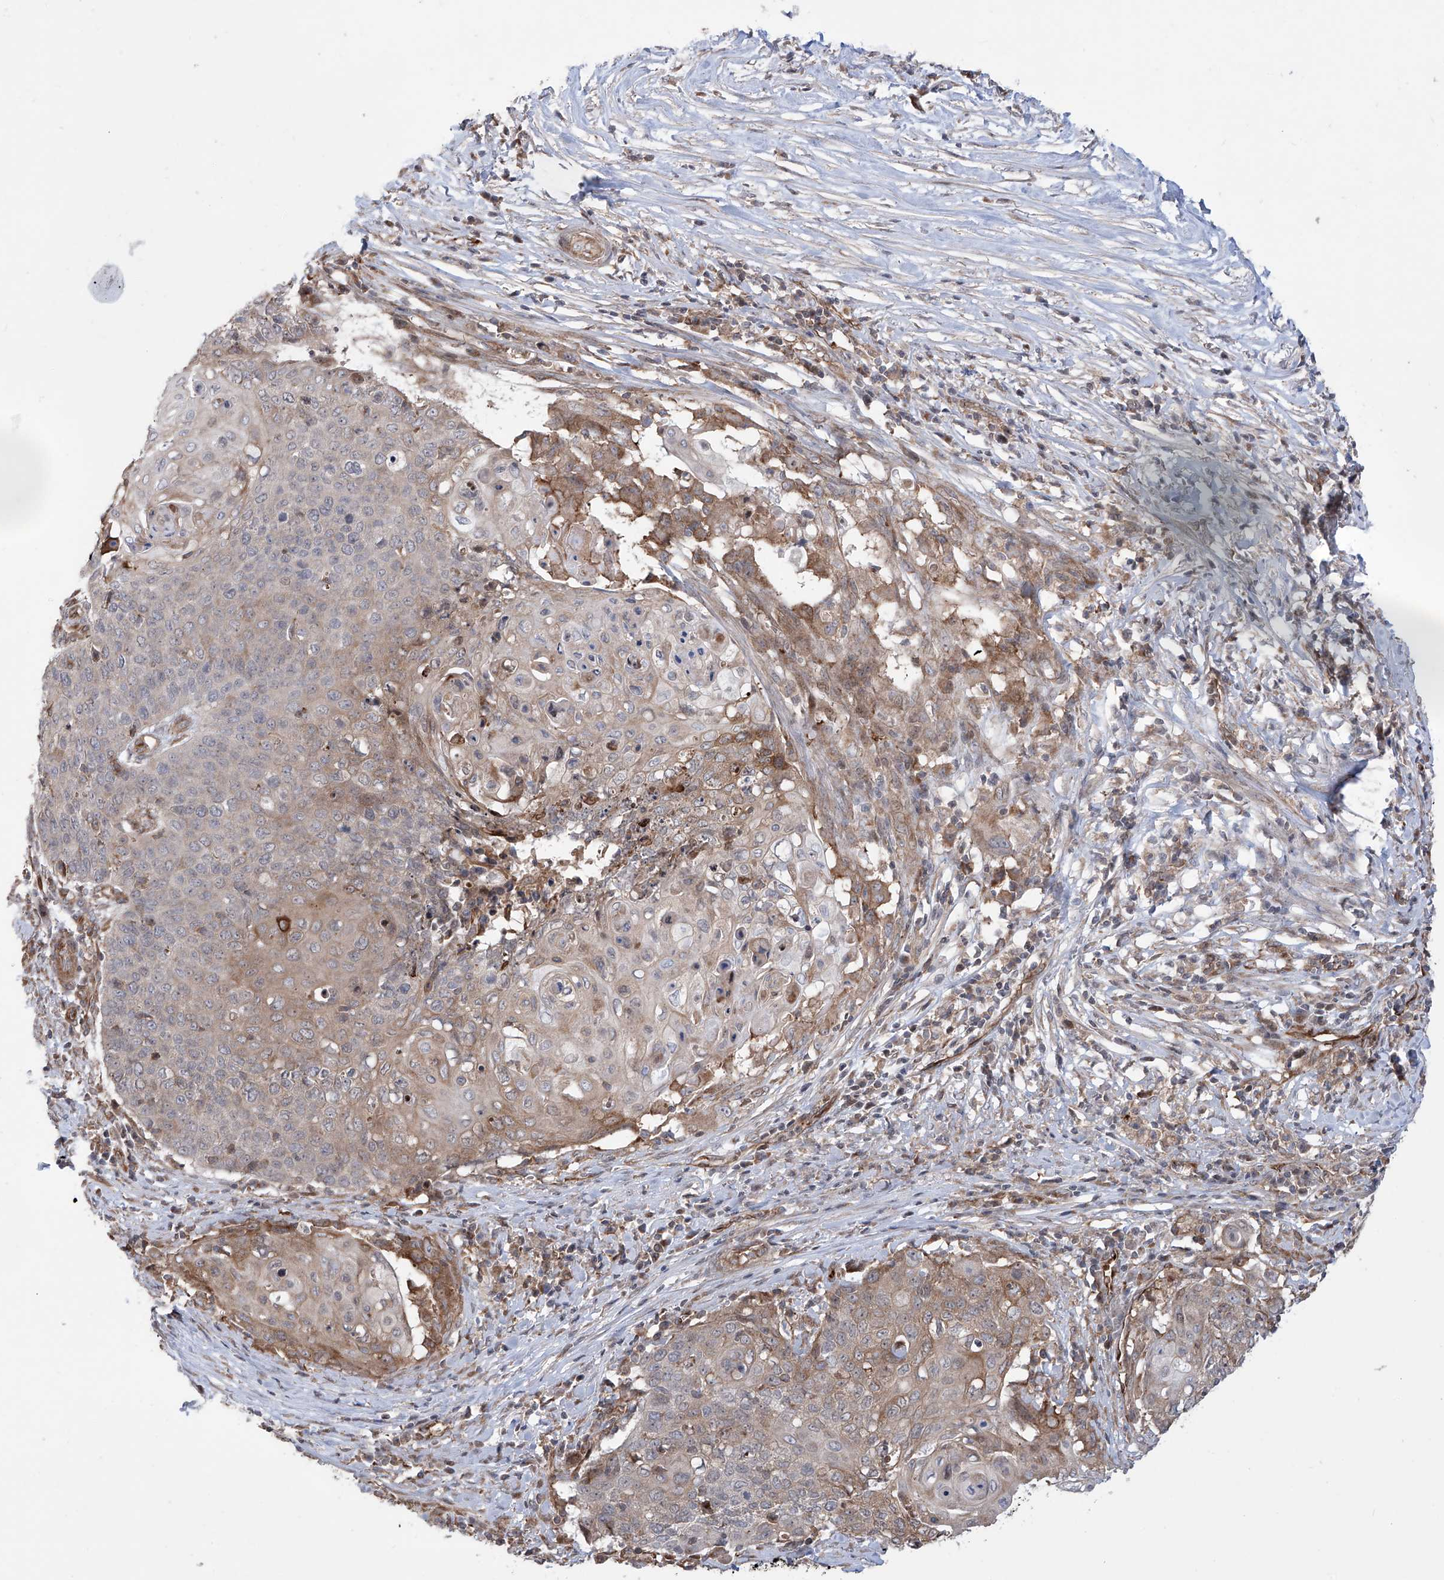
{"staining": {"intensity": "moderate", "quantity": "<25%", "location": "cytoplasmic/membranous"}, "tissue": "cervical cancer", "cell_type": "Tumor cells", "image_type": "cancer", "snomed": [{"axis": "morphology", "description": "Squamous cell carcinoma, NOS"}, {"axis": "topography", "description": "Cervix"}], "caption": "This is a photomicrograph of immunohistochemistry (IHC) staining of cervical cancer (squamous cell carcinoma), which shows moderate positivity in the cytoplasmic/membranous of tumor cells.", "gene": "APAF1", "patient": {"sex": "female", "age": 39}}